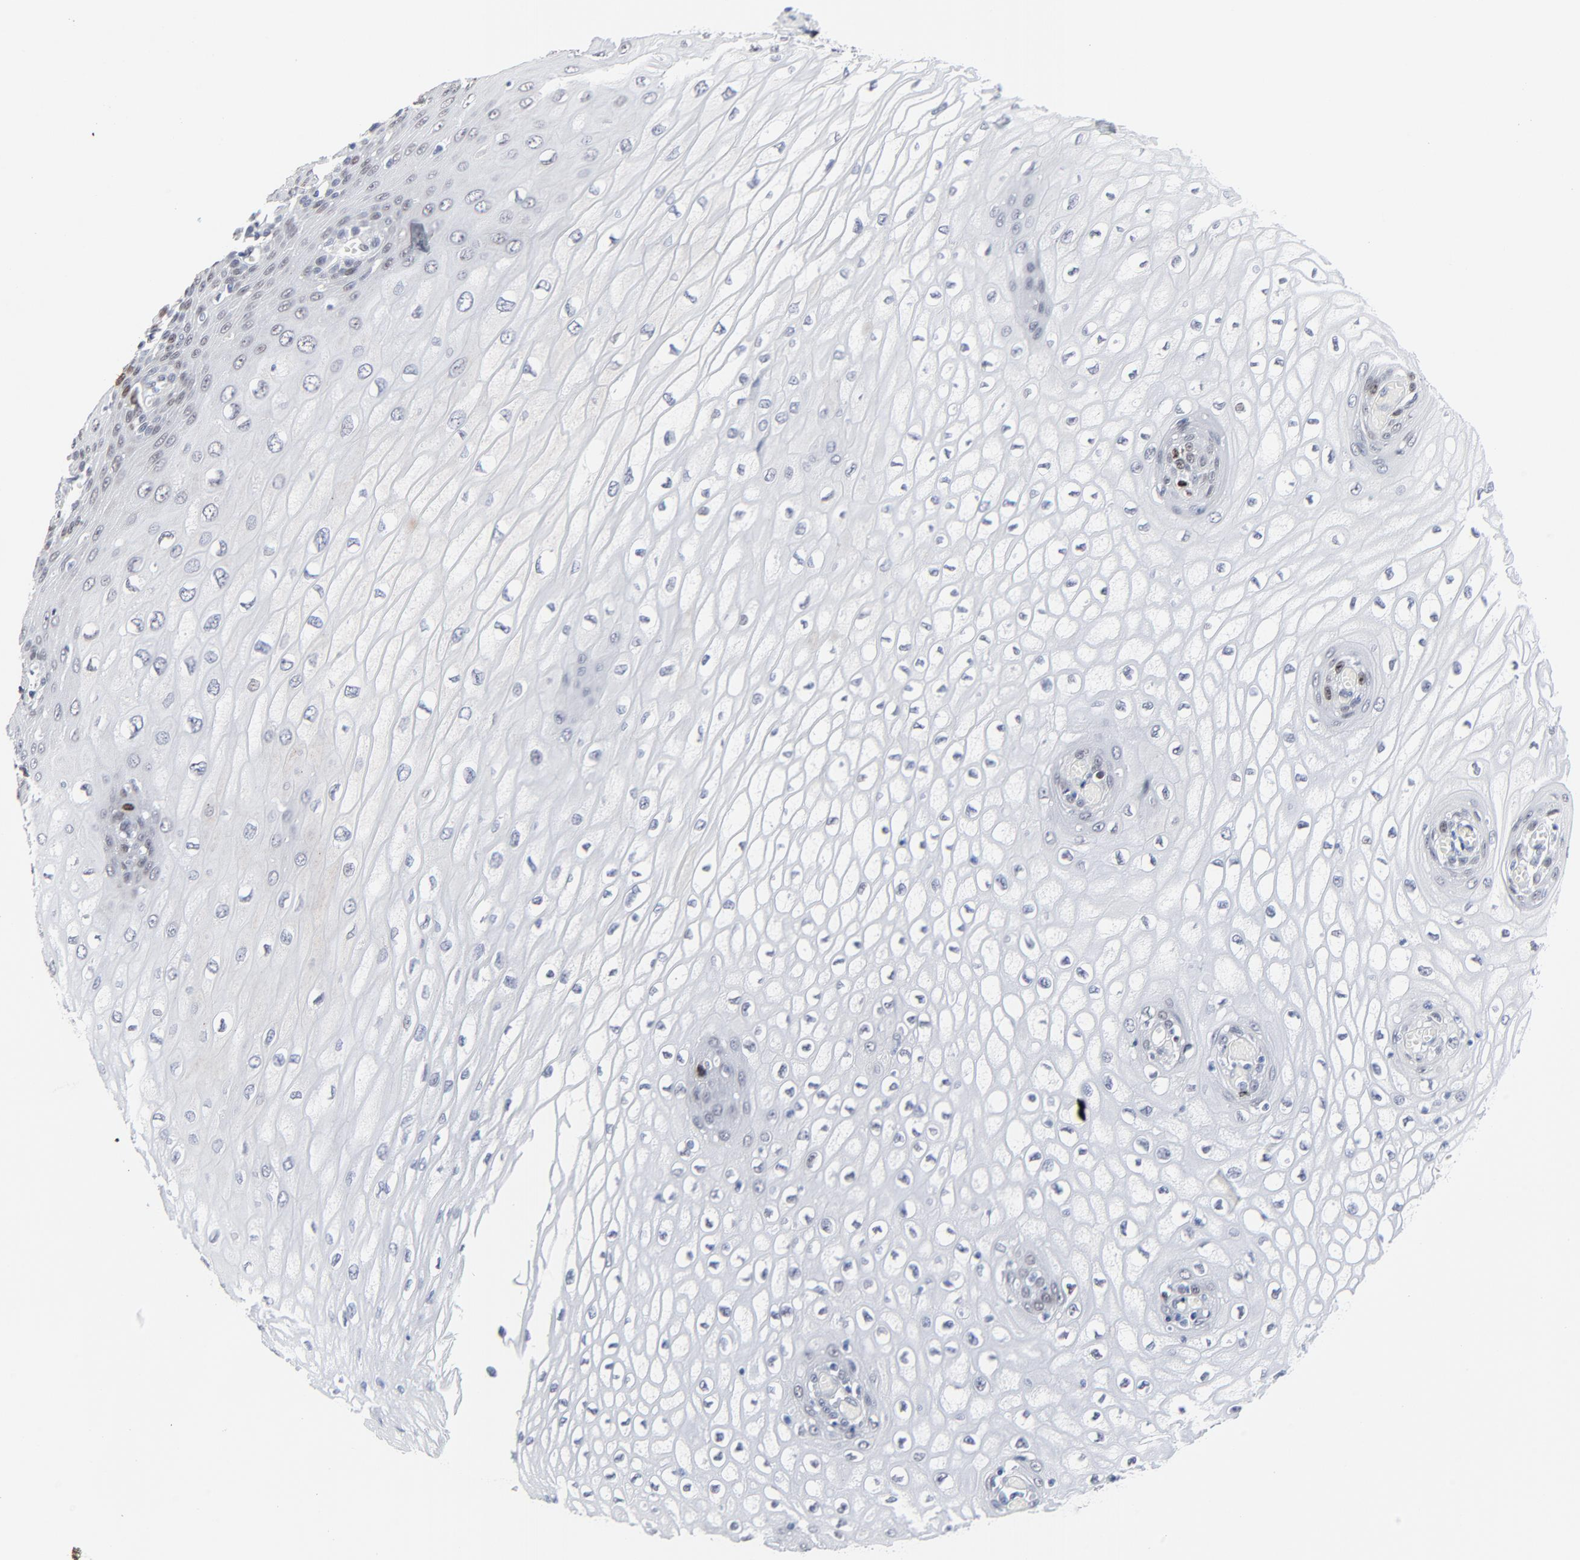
{"staining": {"intensity": "moderate", "quantity": "<25%", "location": "nuclear"}, "tissue": "esophagus", "cell_type": "Squamous epithelial cells", "image_type": "normal", "snomed": [{"axis": "morphology", "description": "Normal tissue, NOS"}, {"axis": "topography", "description": "Esophagus"}], "caption": "Protein staining displays moderate nuclear staining in approximately <25% of squamous epithelial cells in normal esophagus.", "gene": "ZNF589", "patient": {"sex": "male", "age": 65}}